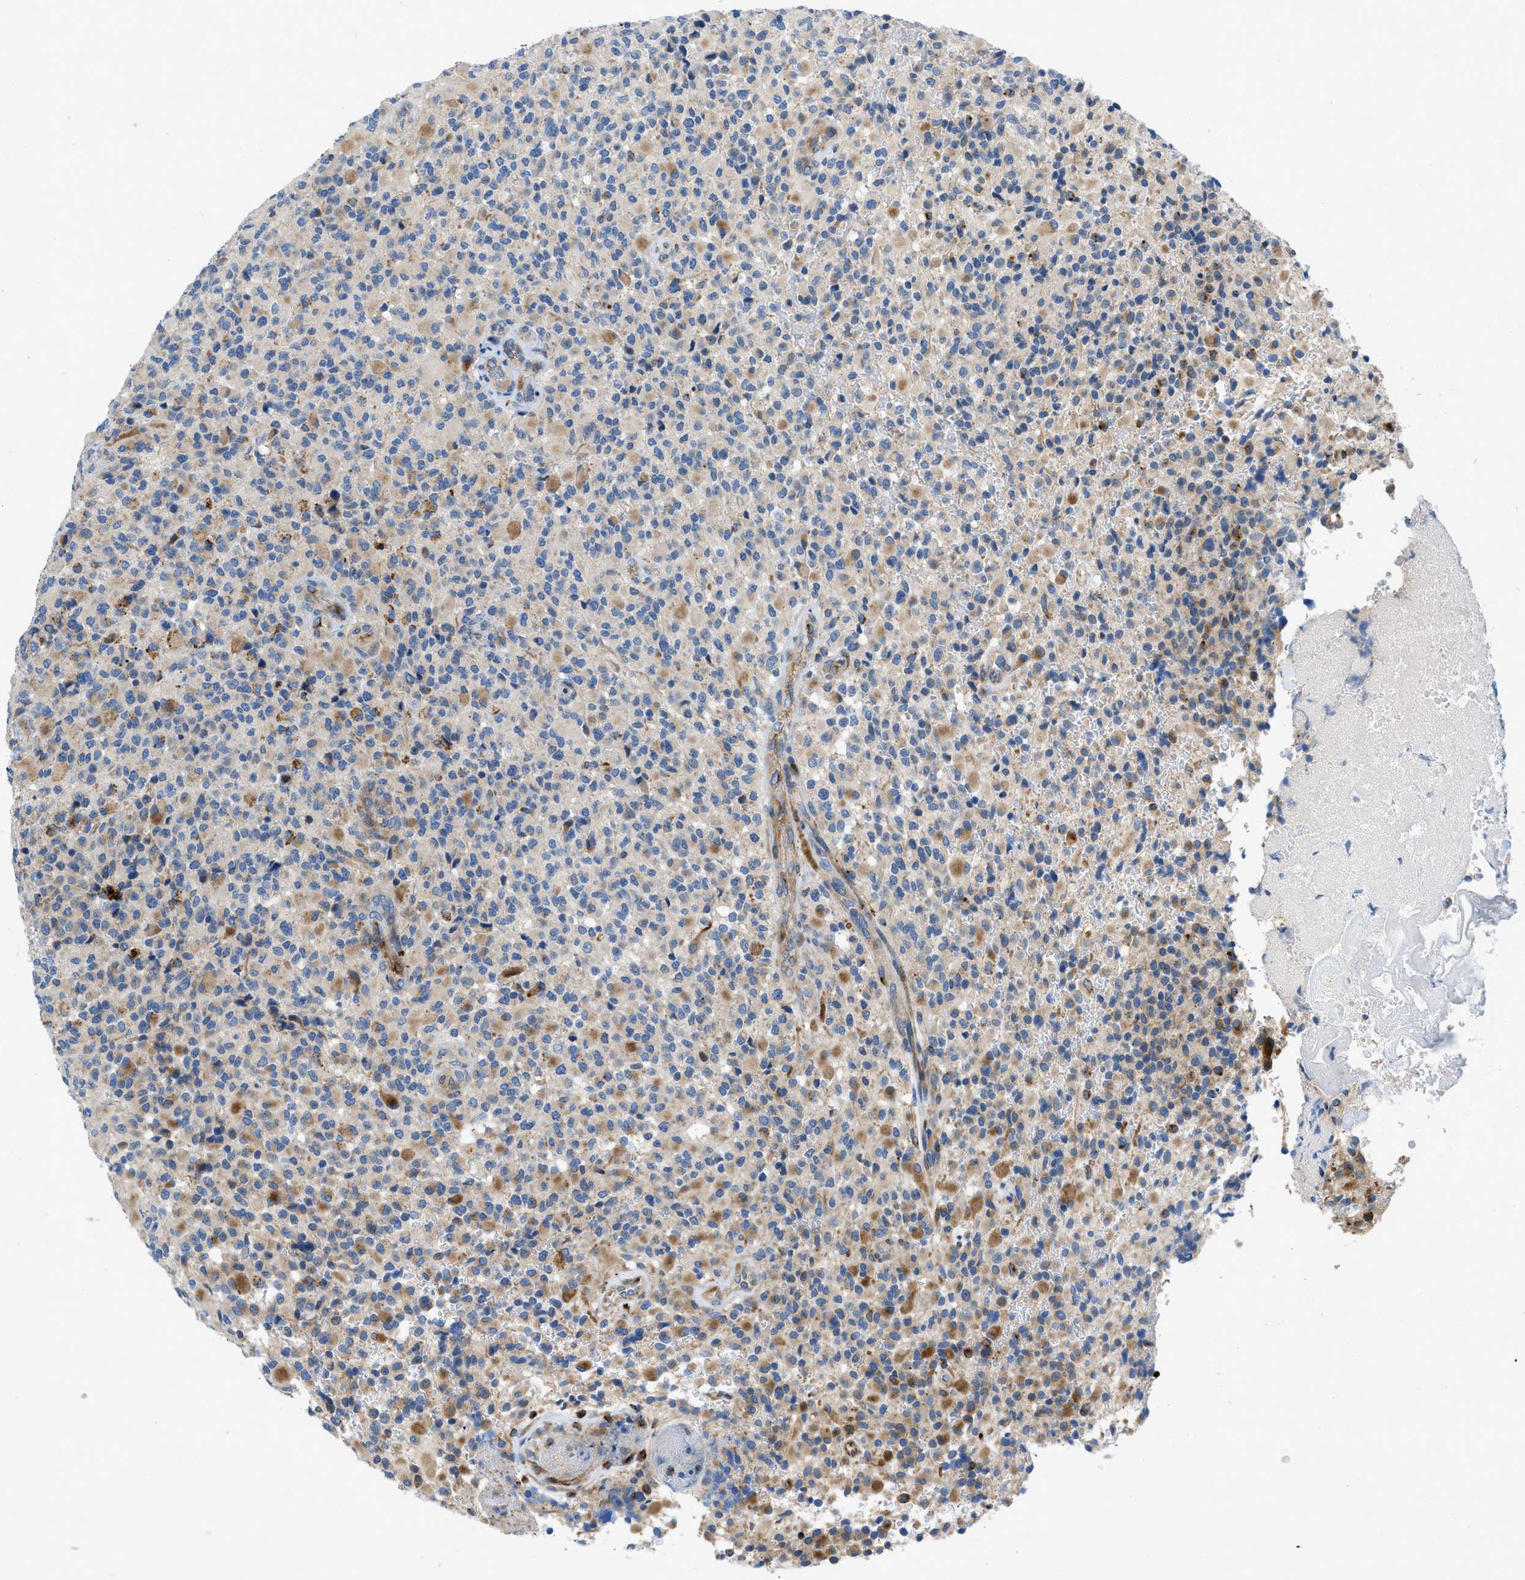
{"staining": {"intensity": "moderate", "quantity": "25%-75%", "location": "cytoplasmic/membranous"}, "tissue": "glioma", "cell_type": "Tumor cells", "image_type": "cancer", "snomed": [{"axis": "morphology", "description": "Glioma, malignant, High grade"}, {"axis": "topography", "description": "Brain"}], "caption": "Malignant high-grade glioma stained with IHC demonstrates moderate cytoplasmic/membranous expression in about 25%-75% of tumor cells.", "gene": "TMEM248", "patient": {"sex": "male", "age": 71}}